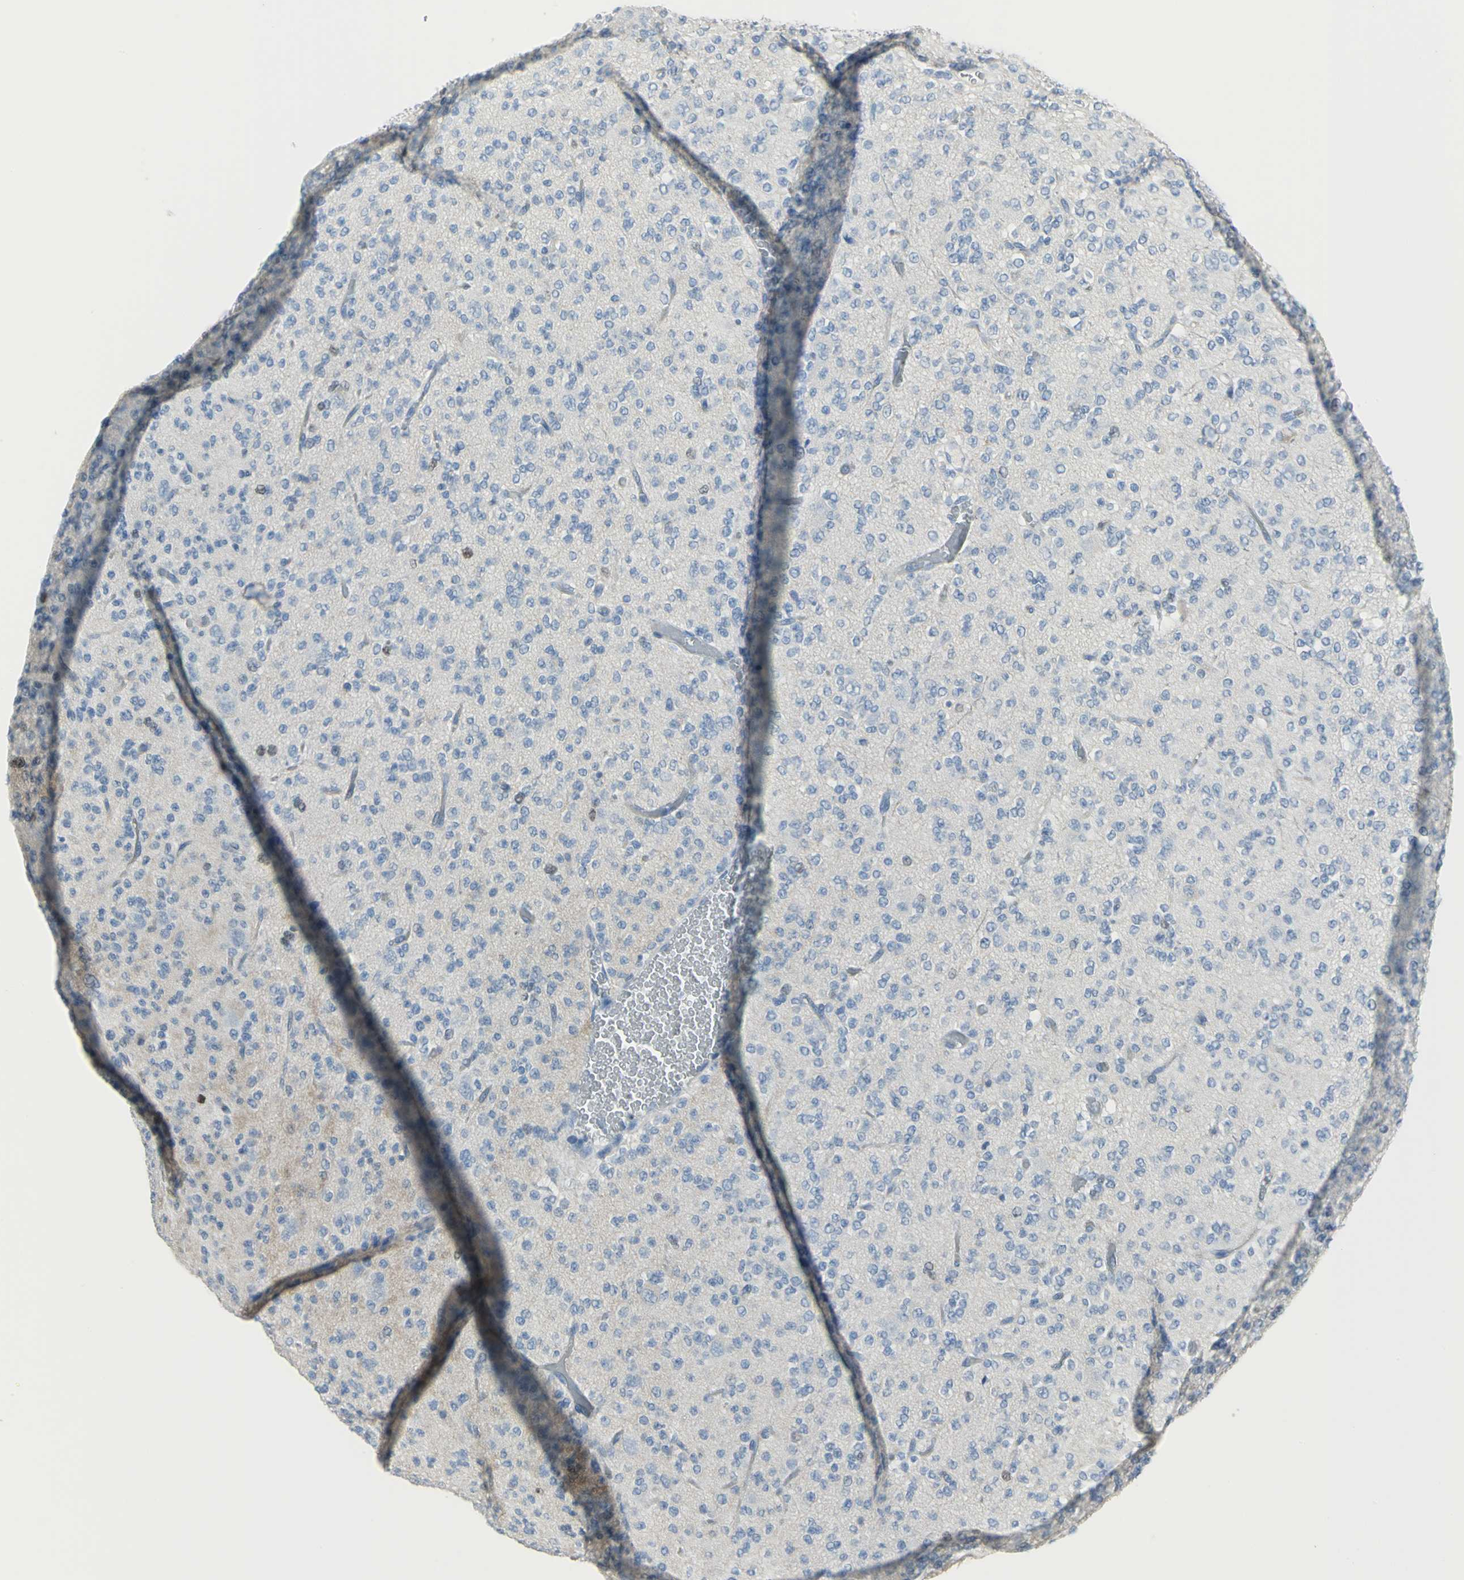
{"staining": {"intensity": "weak", "quantity": "<25%", "location": "nuclear"}, "tissue": "glioma", "cell_type": "Tumor cells", "image_type": "cancer", "snomed": [{"axis": "morphology", "description": "Glioma, malignant, Low grade"}, {"axis": "topography", "description": "Brain"}], "caption": "Immunohistochemistry (IHC) of human glioma demonstrates no staining in tumor cells.", "gene": "MCM3", "patient": {"sex": "male", "age": 38}}